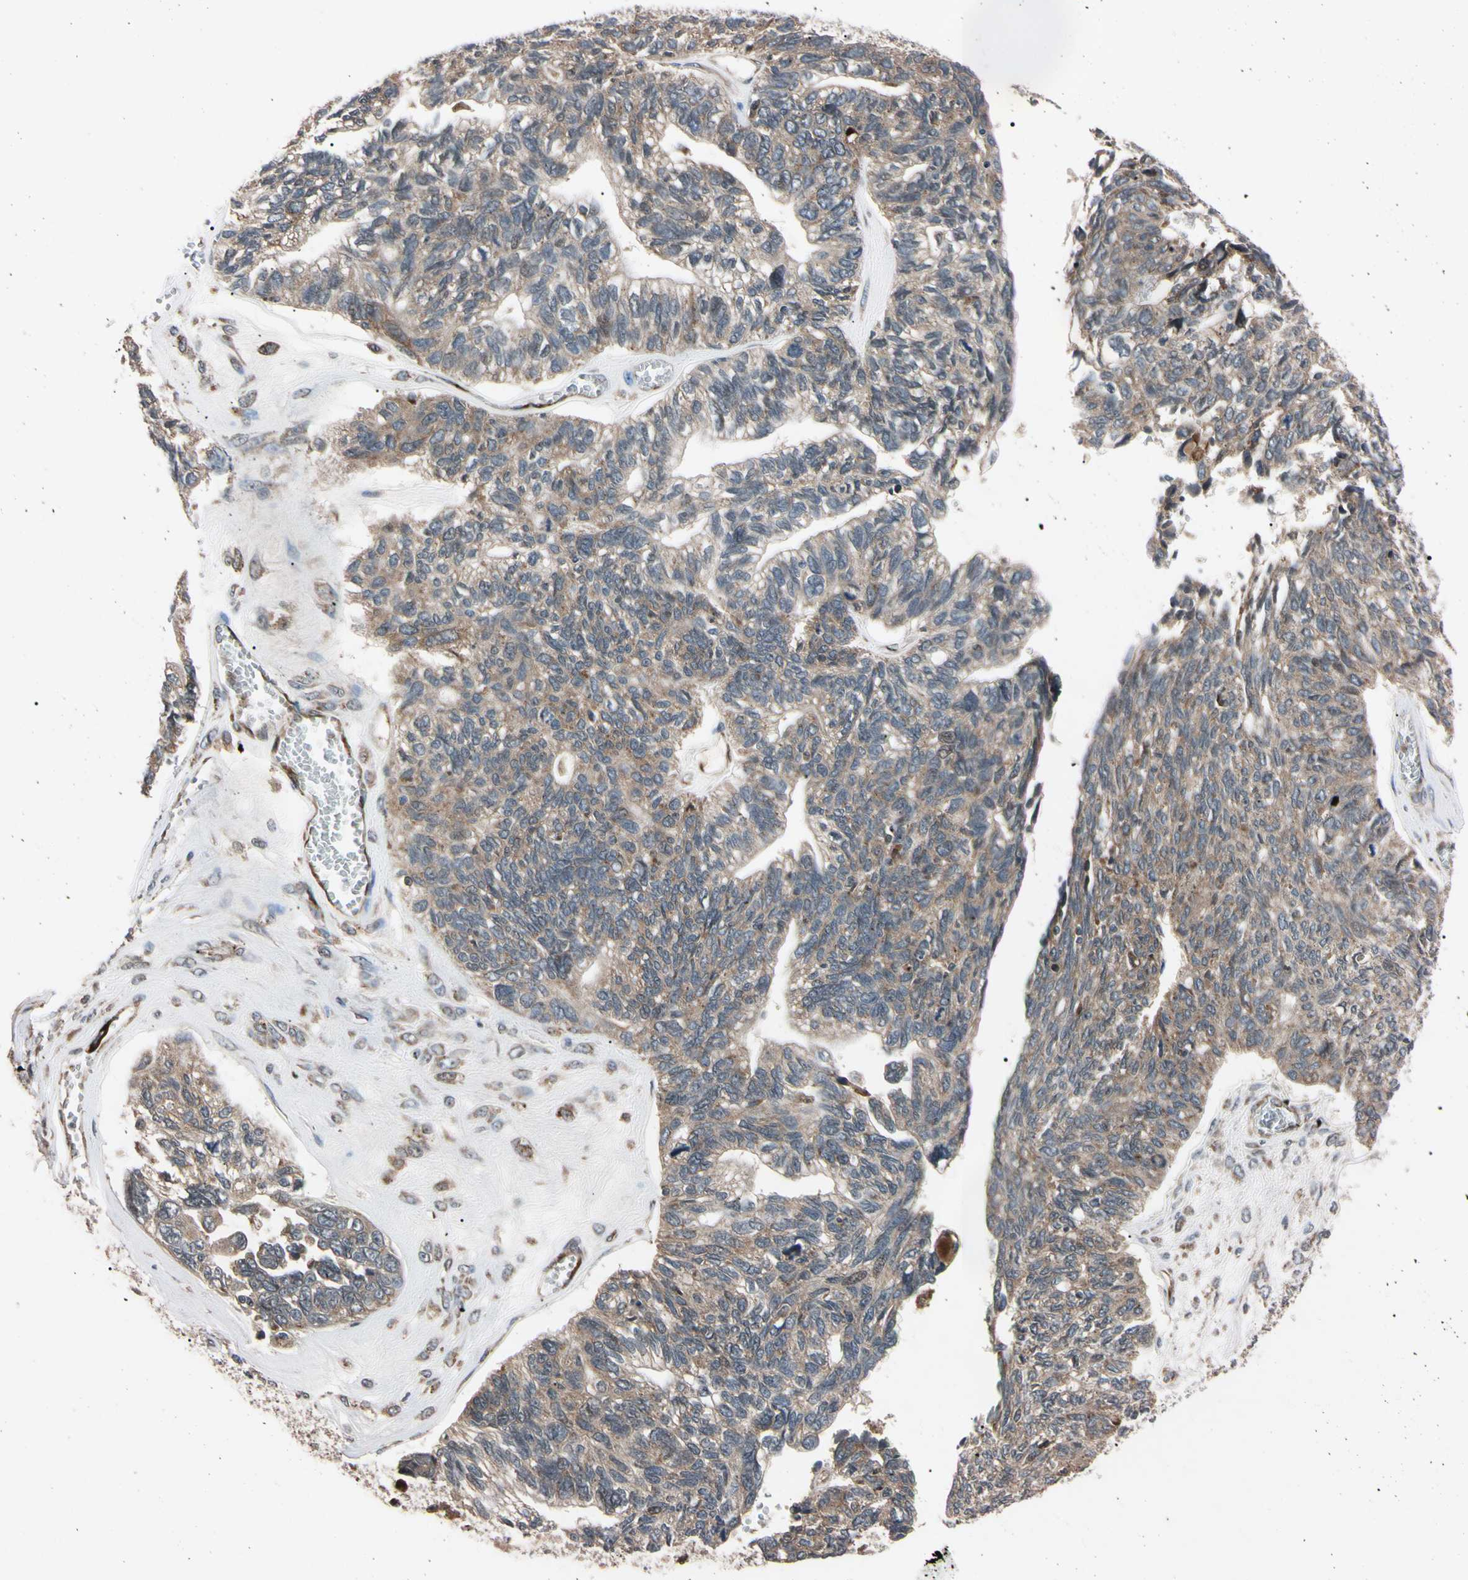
{"staining": {"intensity": "moderate", "quantity": ">75%", "location": "cytoplasmic/membranous"}, "tissue": "ovarian cancer", "cell_type": "Tumor cells", "image_type": "cancer", "snomed": [{"axis": "morphology", "description": "Cystadenocarcinoma, serous, NOS"}, {"axis": "topography", "description": "Ovary"}], "caption": "Ovarian serous cystadenocarcinoma stained with DAB immunohistochemistry (IHC) reveals medium levels of moderate cytoplasmic/membranous expression in approximately >75% of tumor cells.", "gene": "GUCY1B1", "patient": {"sex": "female", "age": 79}}